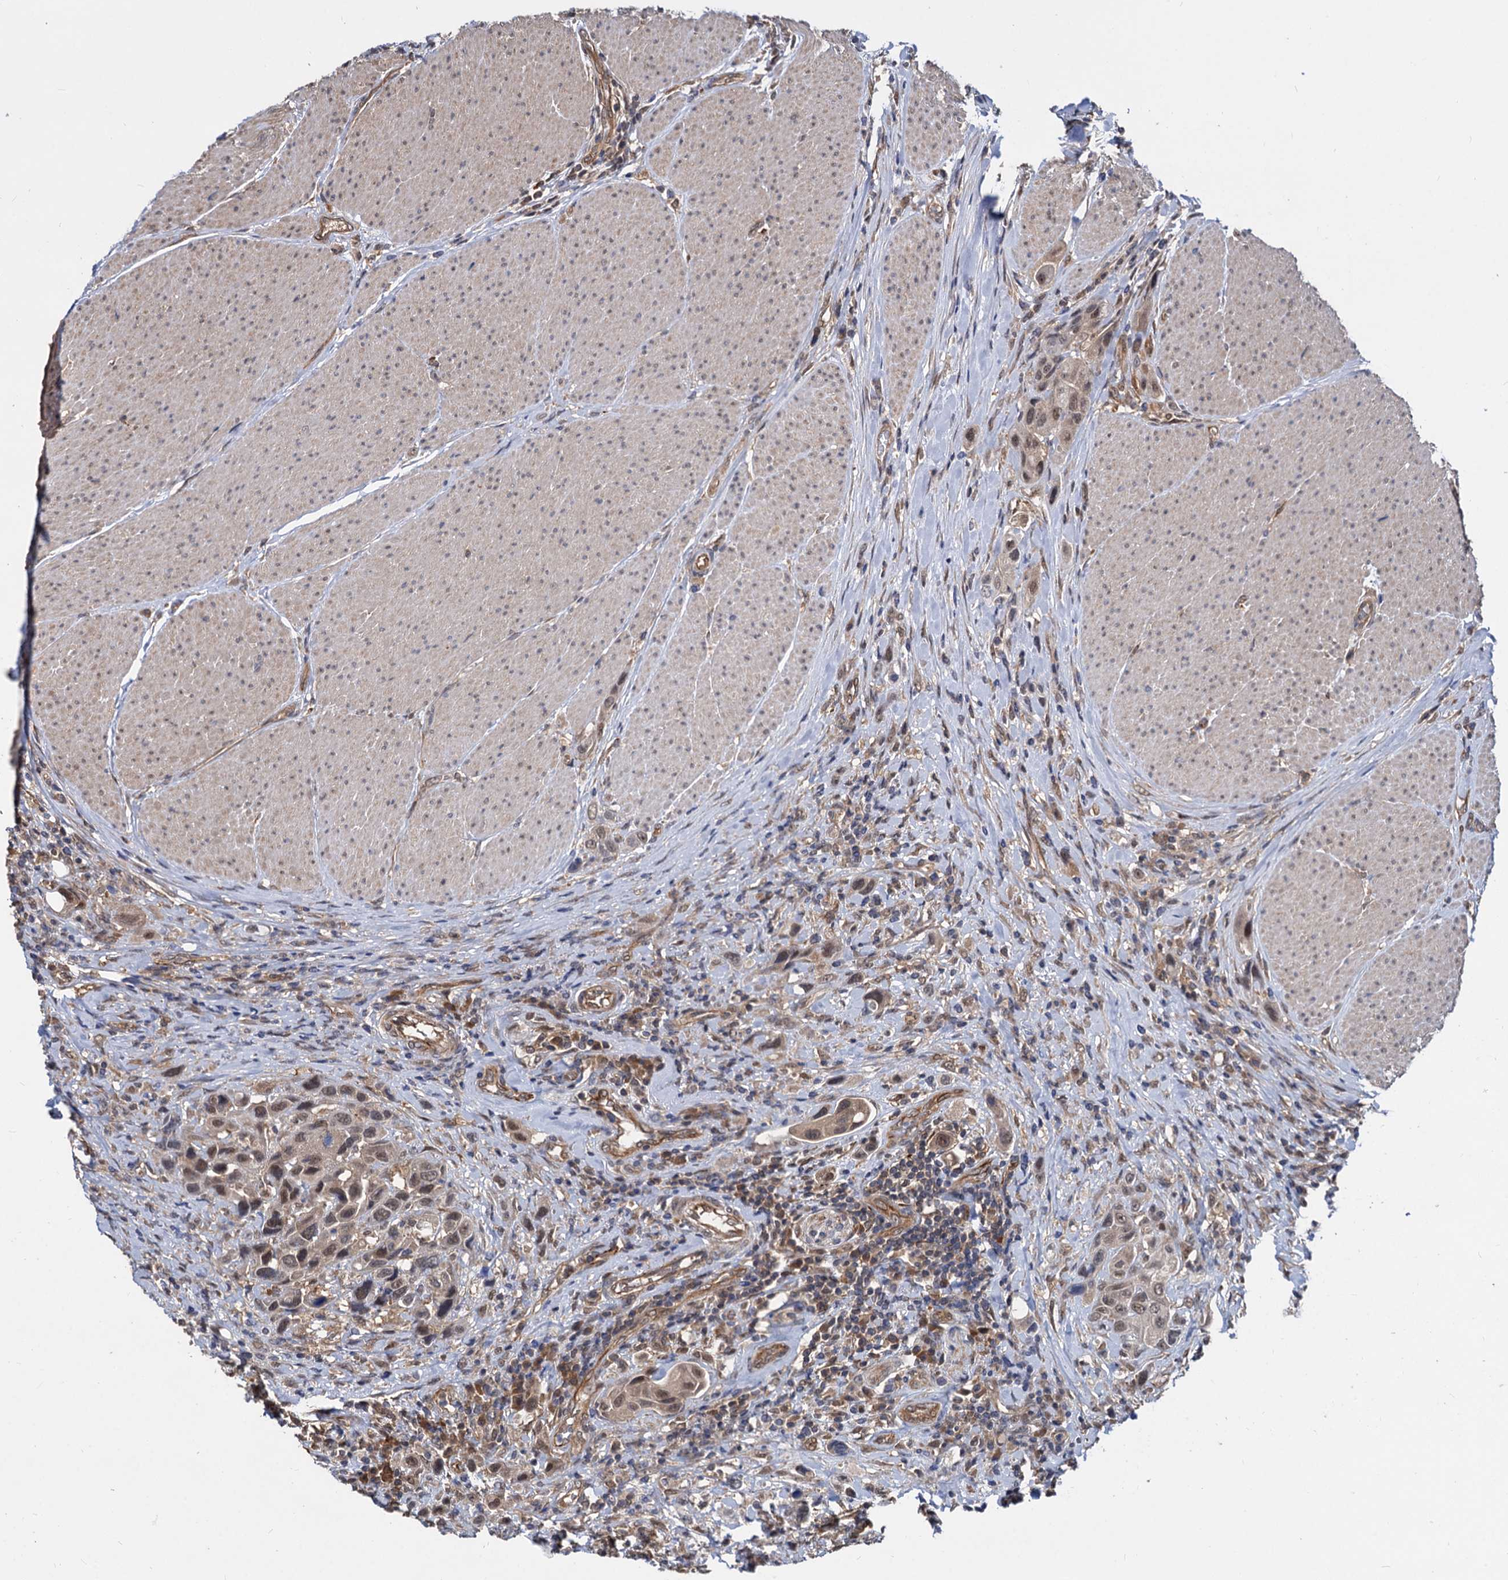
{"staining": {"intensity": "moderate", "quantity": "25%-75%", "location": "nuclear"}, "tissue": "urothelial cancer", "cell_type": "Tumor cells", "image_type": "cancer", "snomed": [{"axis": "morphology", "description": "Urothelial carcinoma, High grade"}, {"axis": "topography", "description": "Urinary bladder"}], "caption": "The photomicrograph reveals immunohistochemical staining of urothelial cancer. There is moderate nuclear positivity is identified in approximately 25%-75% of tumor cells.", "gene": "PSMD4", "patient": {"sex": "male", "age": 50}}